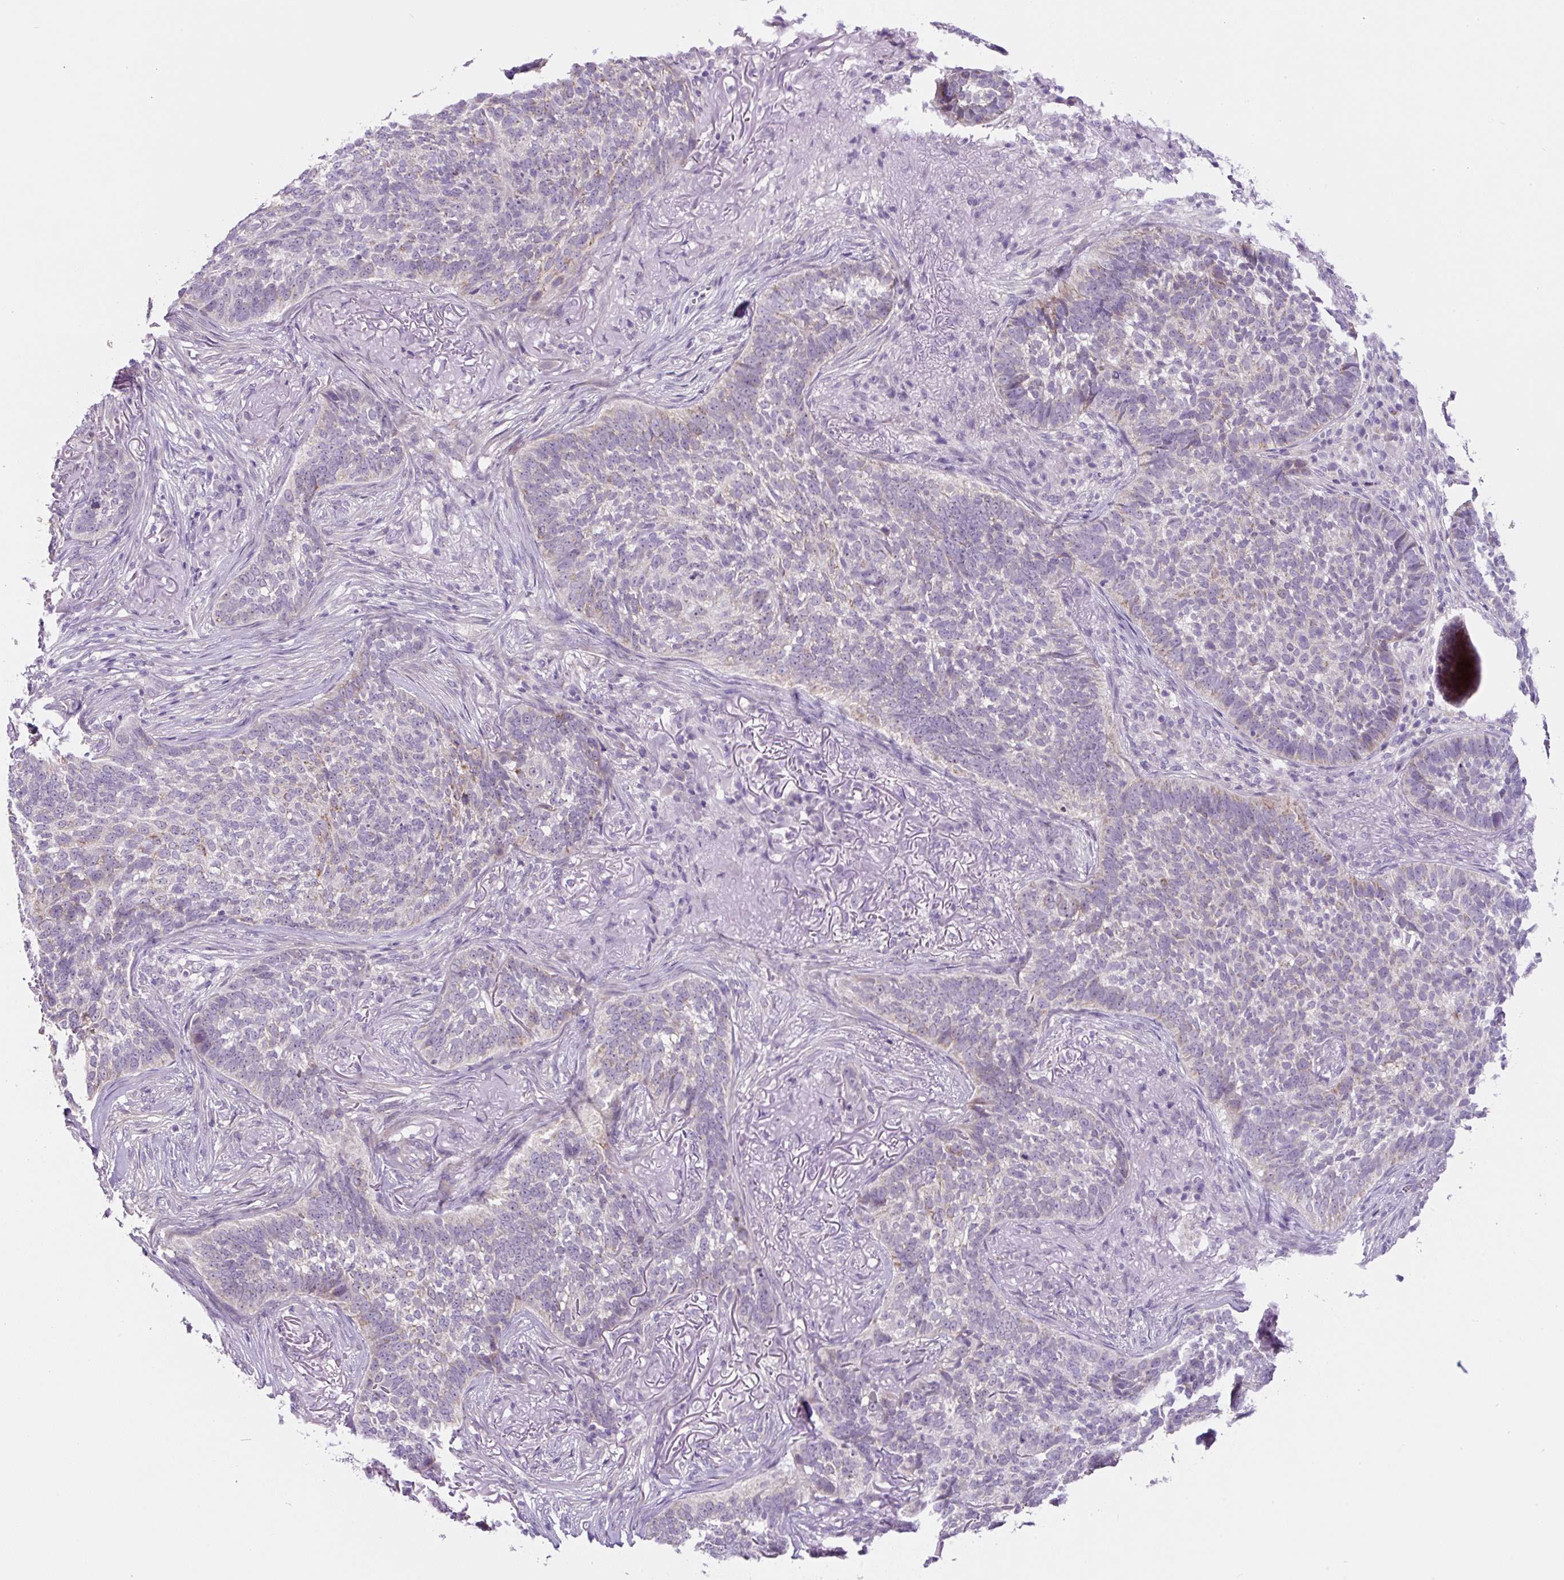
{"staining": {"intensity": "negative", "quantity": "none", "location": "none"}, "tissue": "skin cancer", "cell_type": "Tumor cells", "image_type": "cancer", "snomed": [{"axis": "morphology", "description": "Basal cell carcinoma"}, {"axis": "topography", "description": "Skin"}], "caption": "This histopathology image is of basal cell carcinoma (skin) stained with immunohistochemistry to label a protein in brown with the nuclei are counter-stained blue. There is no positivity in tumor cells.", "gene": "OGDHL", "patient": {"sex": "male", "age": 85}}